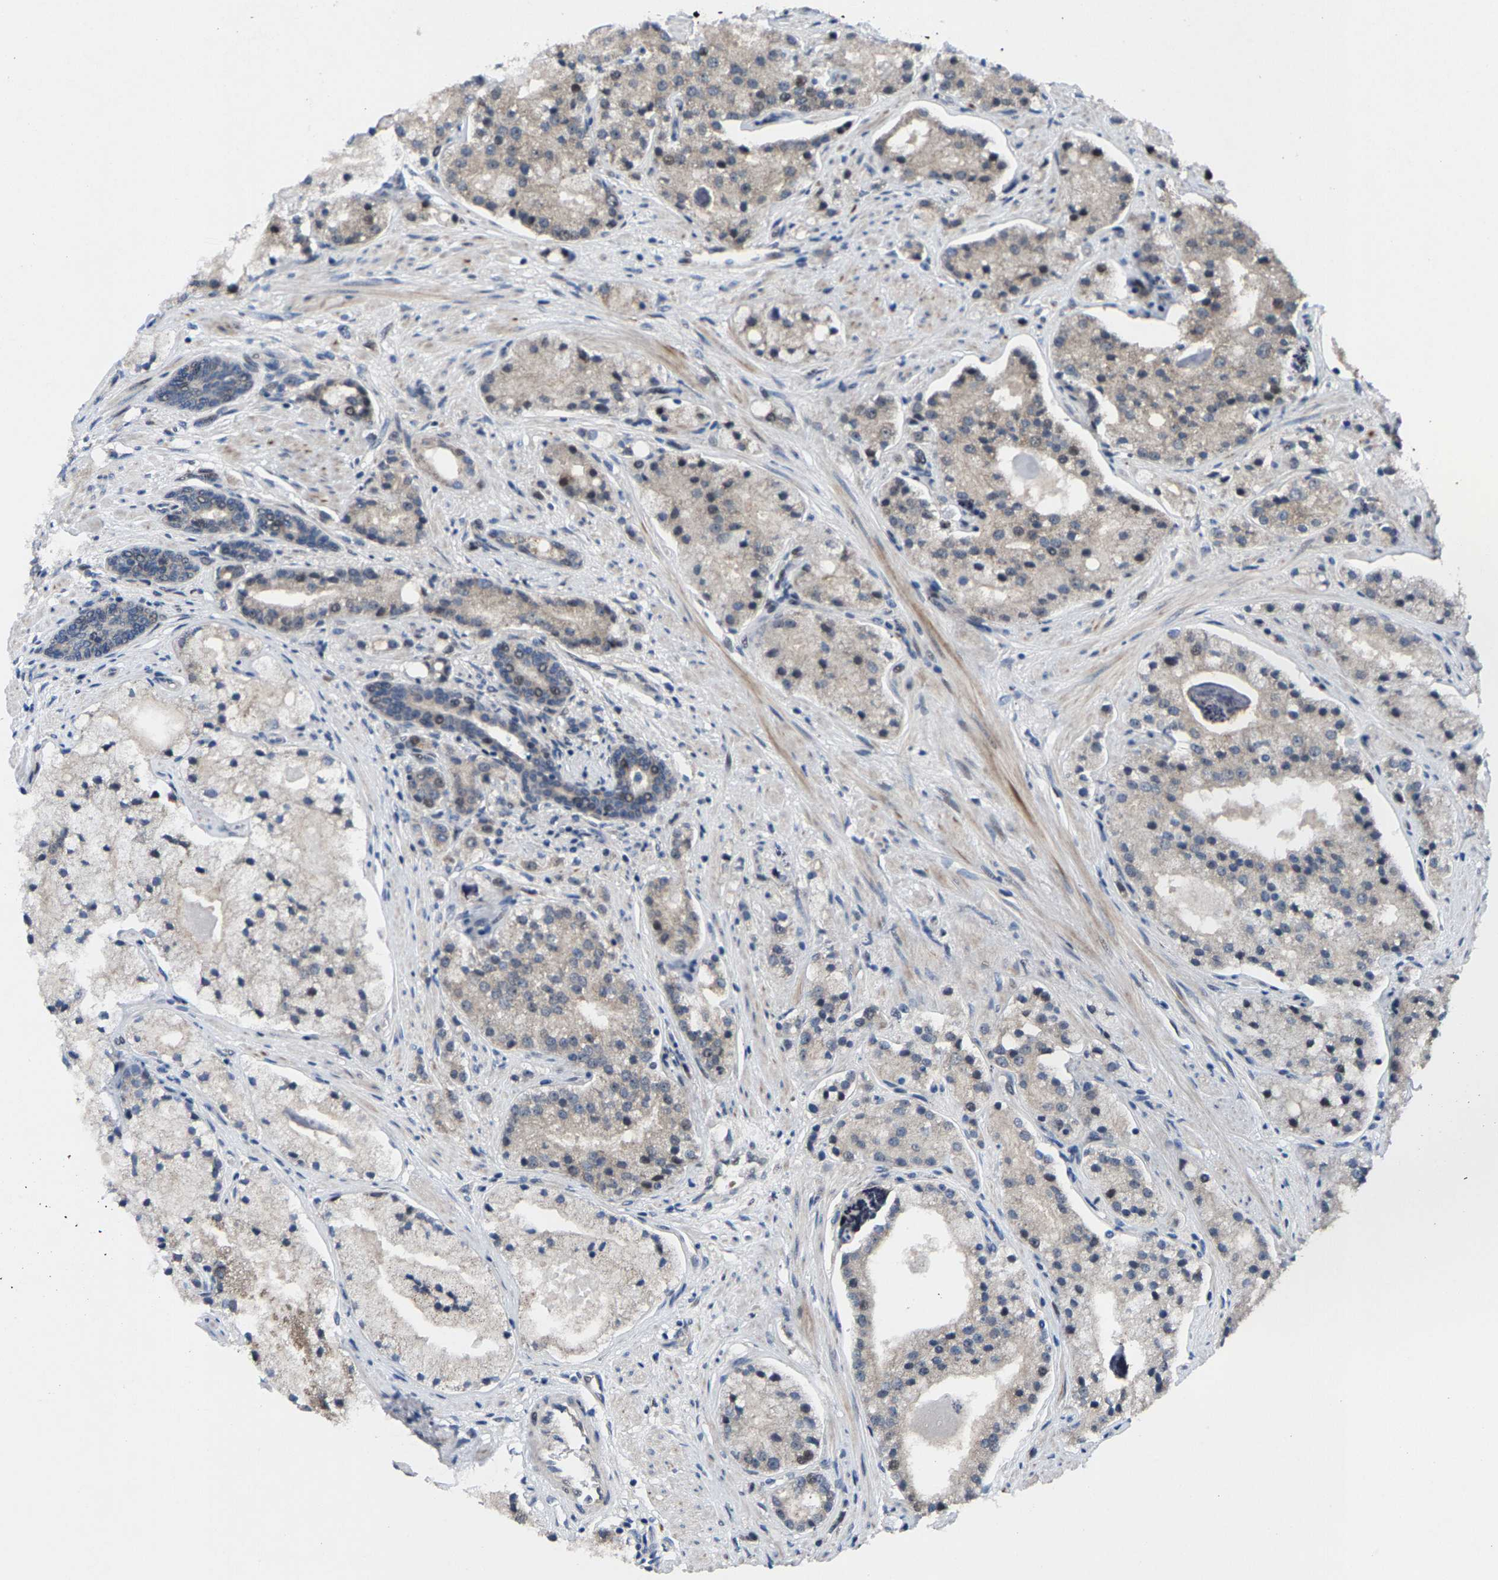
{"staining": {"intensity": "weak", "quantity": "<25%", "location": "cytoplasmic/membranous"}, "tissue": "prostate cancer", "cell_type": "Tumor cells", "image_type": "cancer", "snomed": [{"axis": "morphology", "description": "Adenocarcinoma, High grade"}, {"axis": "topography", "description": "Prostate"}], "caption": "High-grade adenocarcinoma (prostate) was stained to show a protein in brown. There is no significant positivity in tumor cells. (DAB immunohistochemistry (IHC), high magnification).", "gene": "HAUS6", "patient": {"sex": "male", "age": 50}}